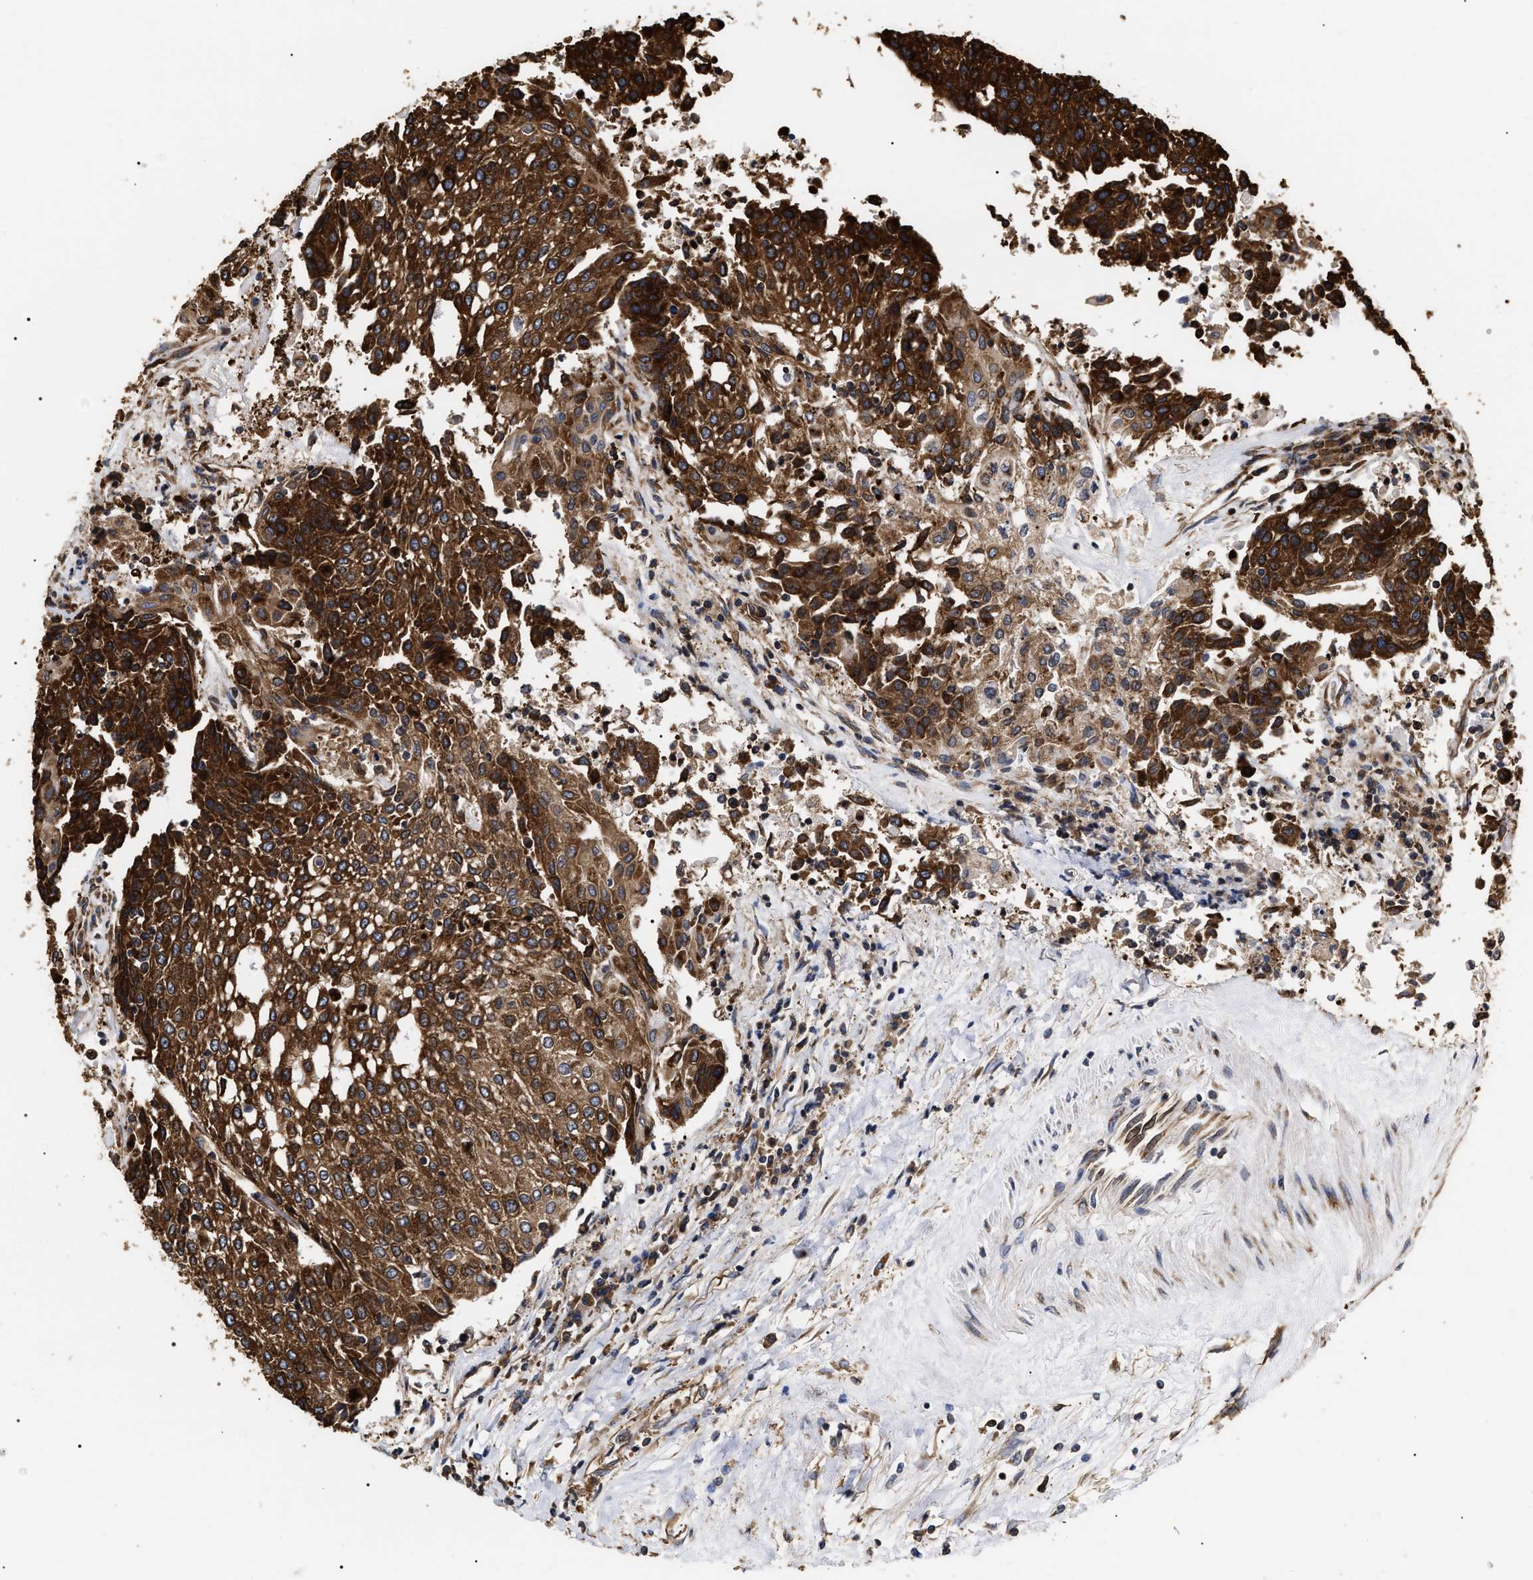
{"staining": {"intensity": "strong", "quantity": ">75%", "location": "cytoplasmic/membranous"}, "tissue": "urothelial cancer", "cell_type": "Tumor cells", "image_type": "cancer", "snomed": [{"axis": "morphology", "description": "Urothelial carcinoma, High grade"}, {"axis": "topography", "description": "Urinary bladder"}], "caption": "A high-resolution image shows IHC staining of urothelial carcinoma (high-grade), which demonstrates strong cytoplasmic/membranous expression in approximately >75% of tumor cells. The staining is performed using DAB brown chromogen to label protein expression. The nuclei are counter-stained blue using hematoxylin.", "gene": "SERBP1", "patient": {"sex": "female", "age": 85}}